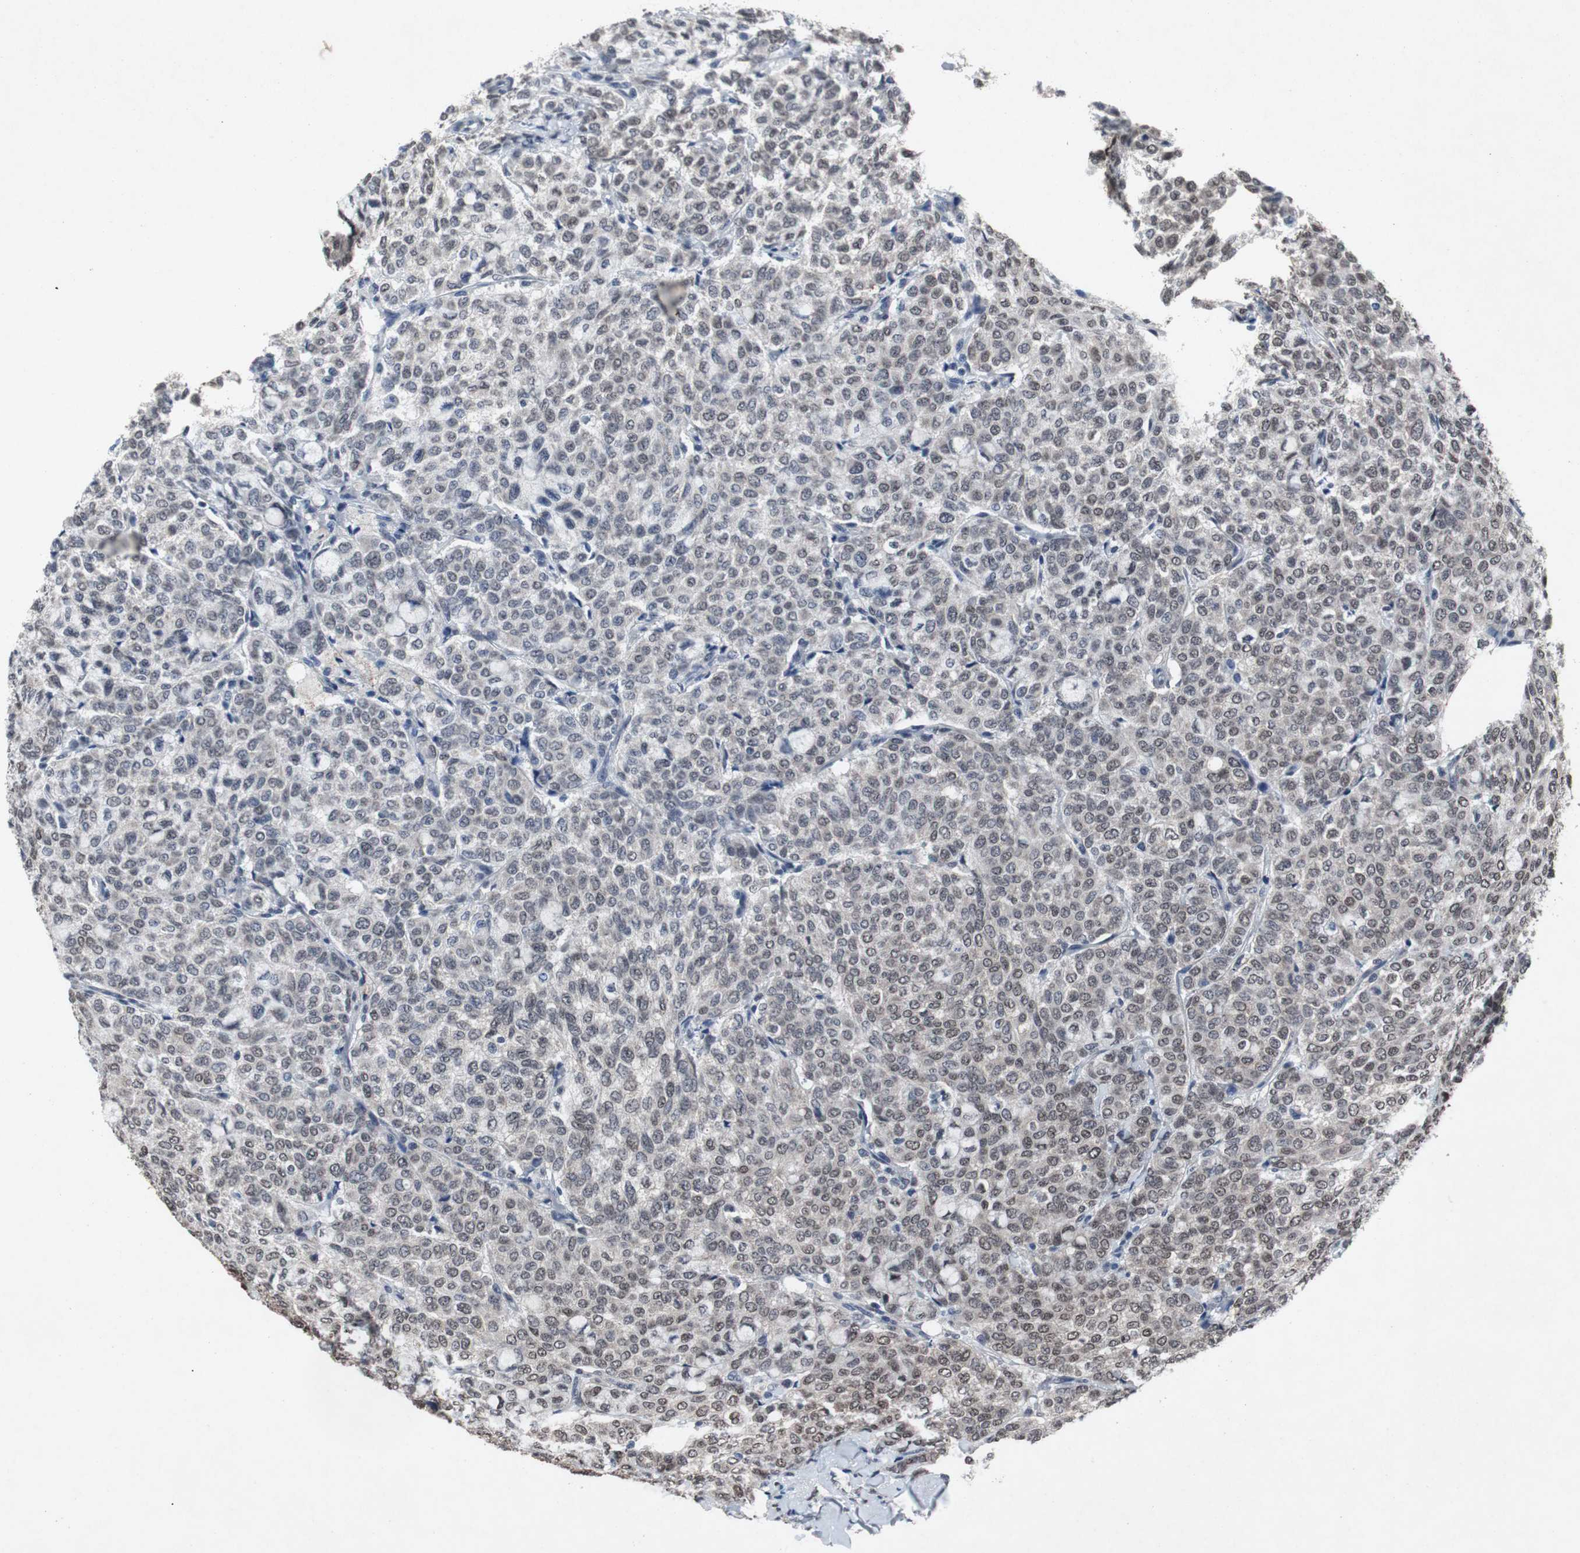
{"staining": {"intensity": "weak", "quantity": ">75%", "location": "nuclear"}, "tissue": "breast cancer", "cell_type": "Tumor cells", "image_type": "cancer", "snomed": [{"axis": "morphology", "description": "Lobular carcinoma"}, {"axis": "topography", "description": "Breast"}], "caption": "A micrograph of human breast lobular carcinoma stained for a protein displays weak nuclear brown staining in tumor cells.", "gene": "RBM47", "patient": {"sex": "female", "age": 60}}